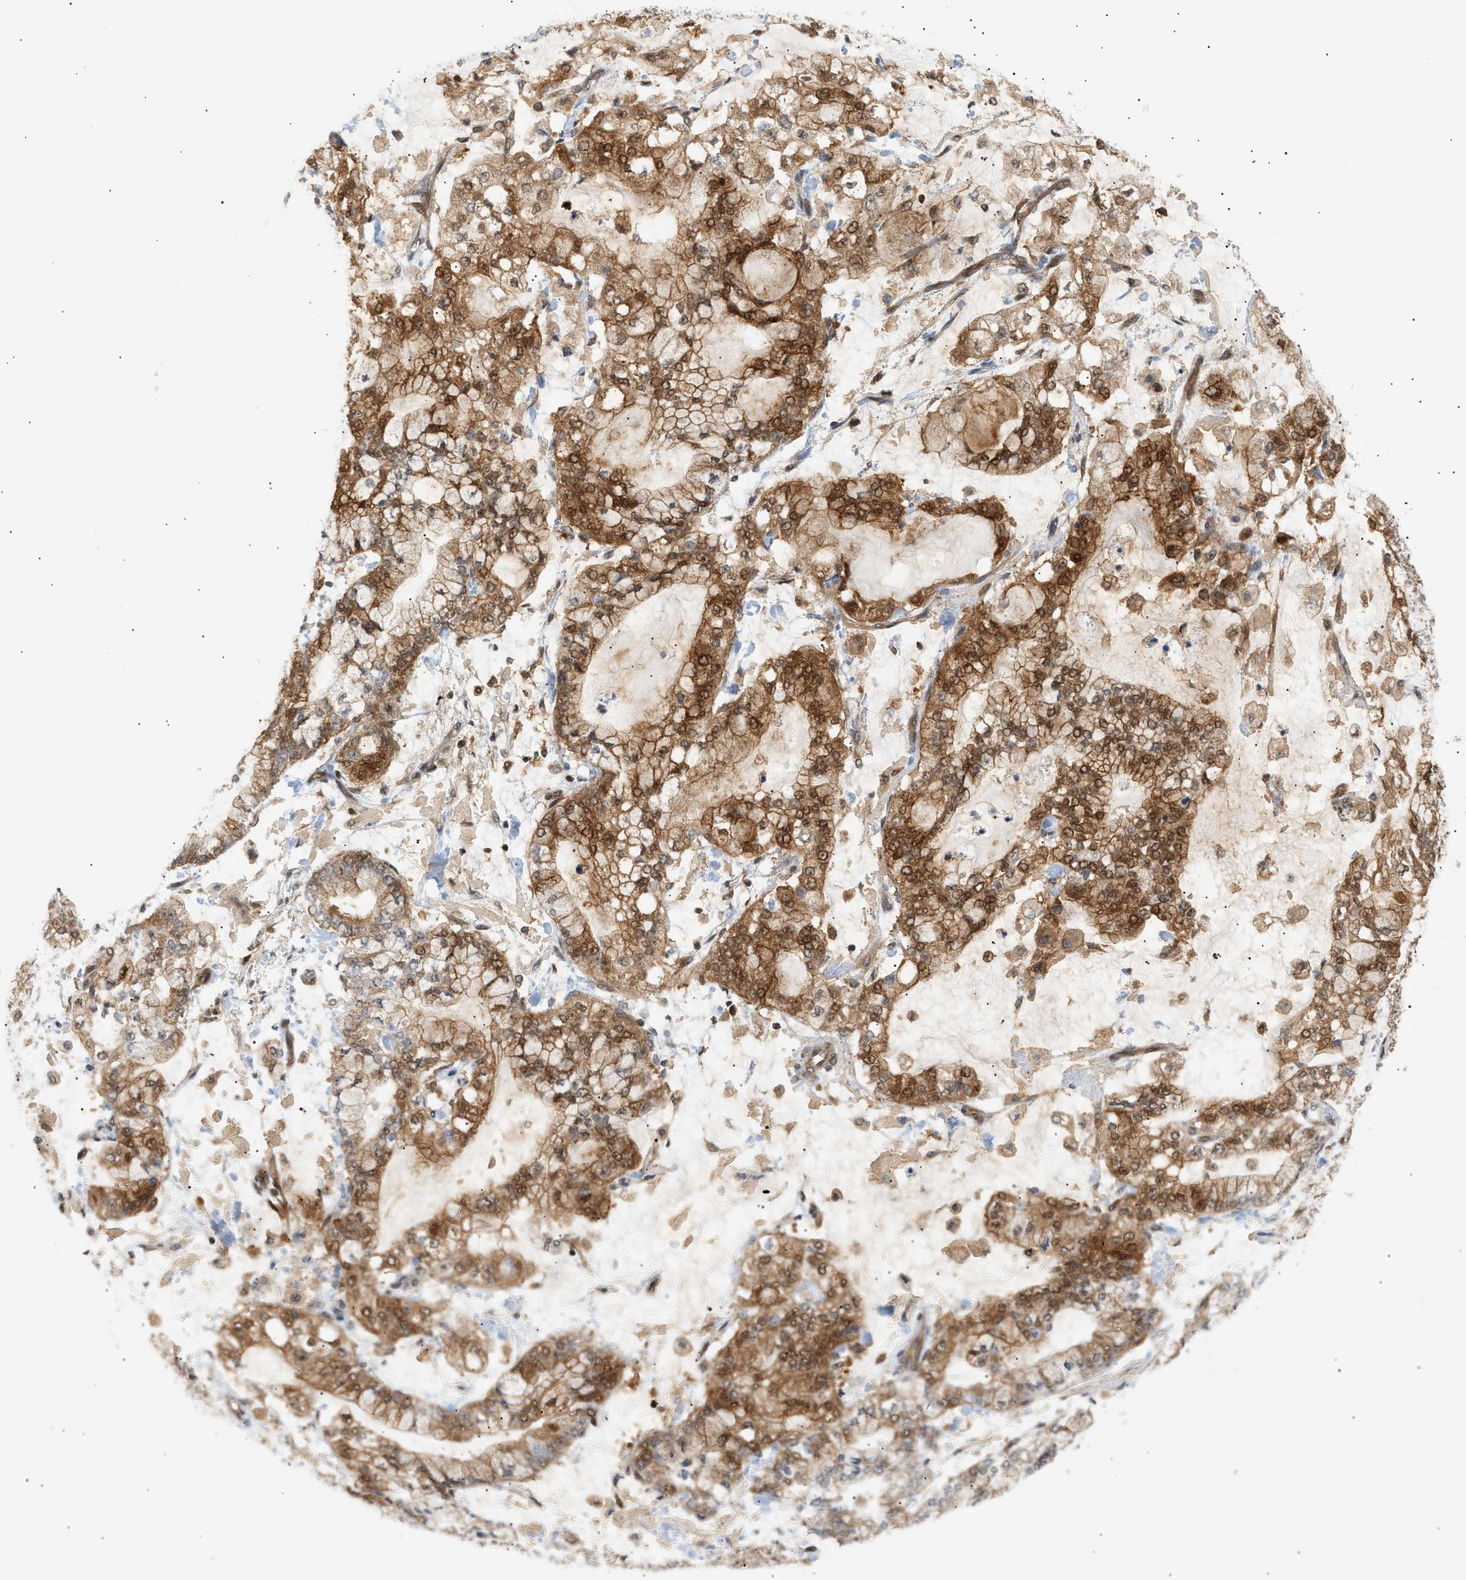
{"staining": {"intensity": "strong", "quantity": ">75%", "location": "cytoplasmic/membranous,nuclear"}, "tissue": "stomach cancer", "cell_type": "Tumor cells", "image_type": "cancer", "snomed": [{"axis": "morphology", "description": "Normal tissue, NOS"}, {"axis": "morphology", "description": "Adenocarcinoma, NOS"}, {"axis": "topography", "description": "Stomach, upper"}, {"axis": "topography", "description": "Stomach"}], "caption": "This is an image of IHC staining of adenocarcinoma (stomach), which shows strong expression in the cytoplasmic/membranous and nuclear of tumor cells.", "gene": "SHC1", "patient": {"sex": "male", "age": 76}}